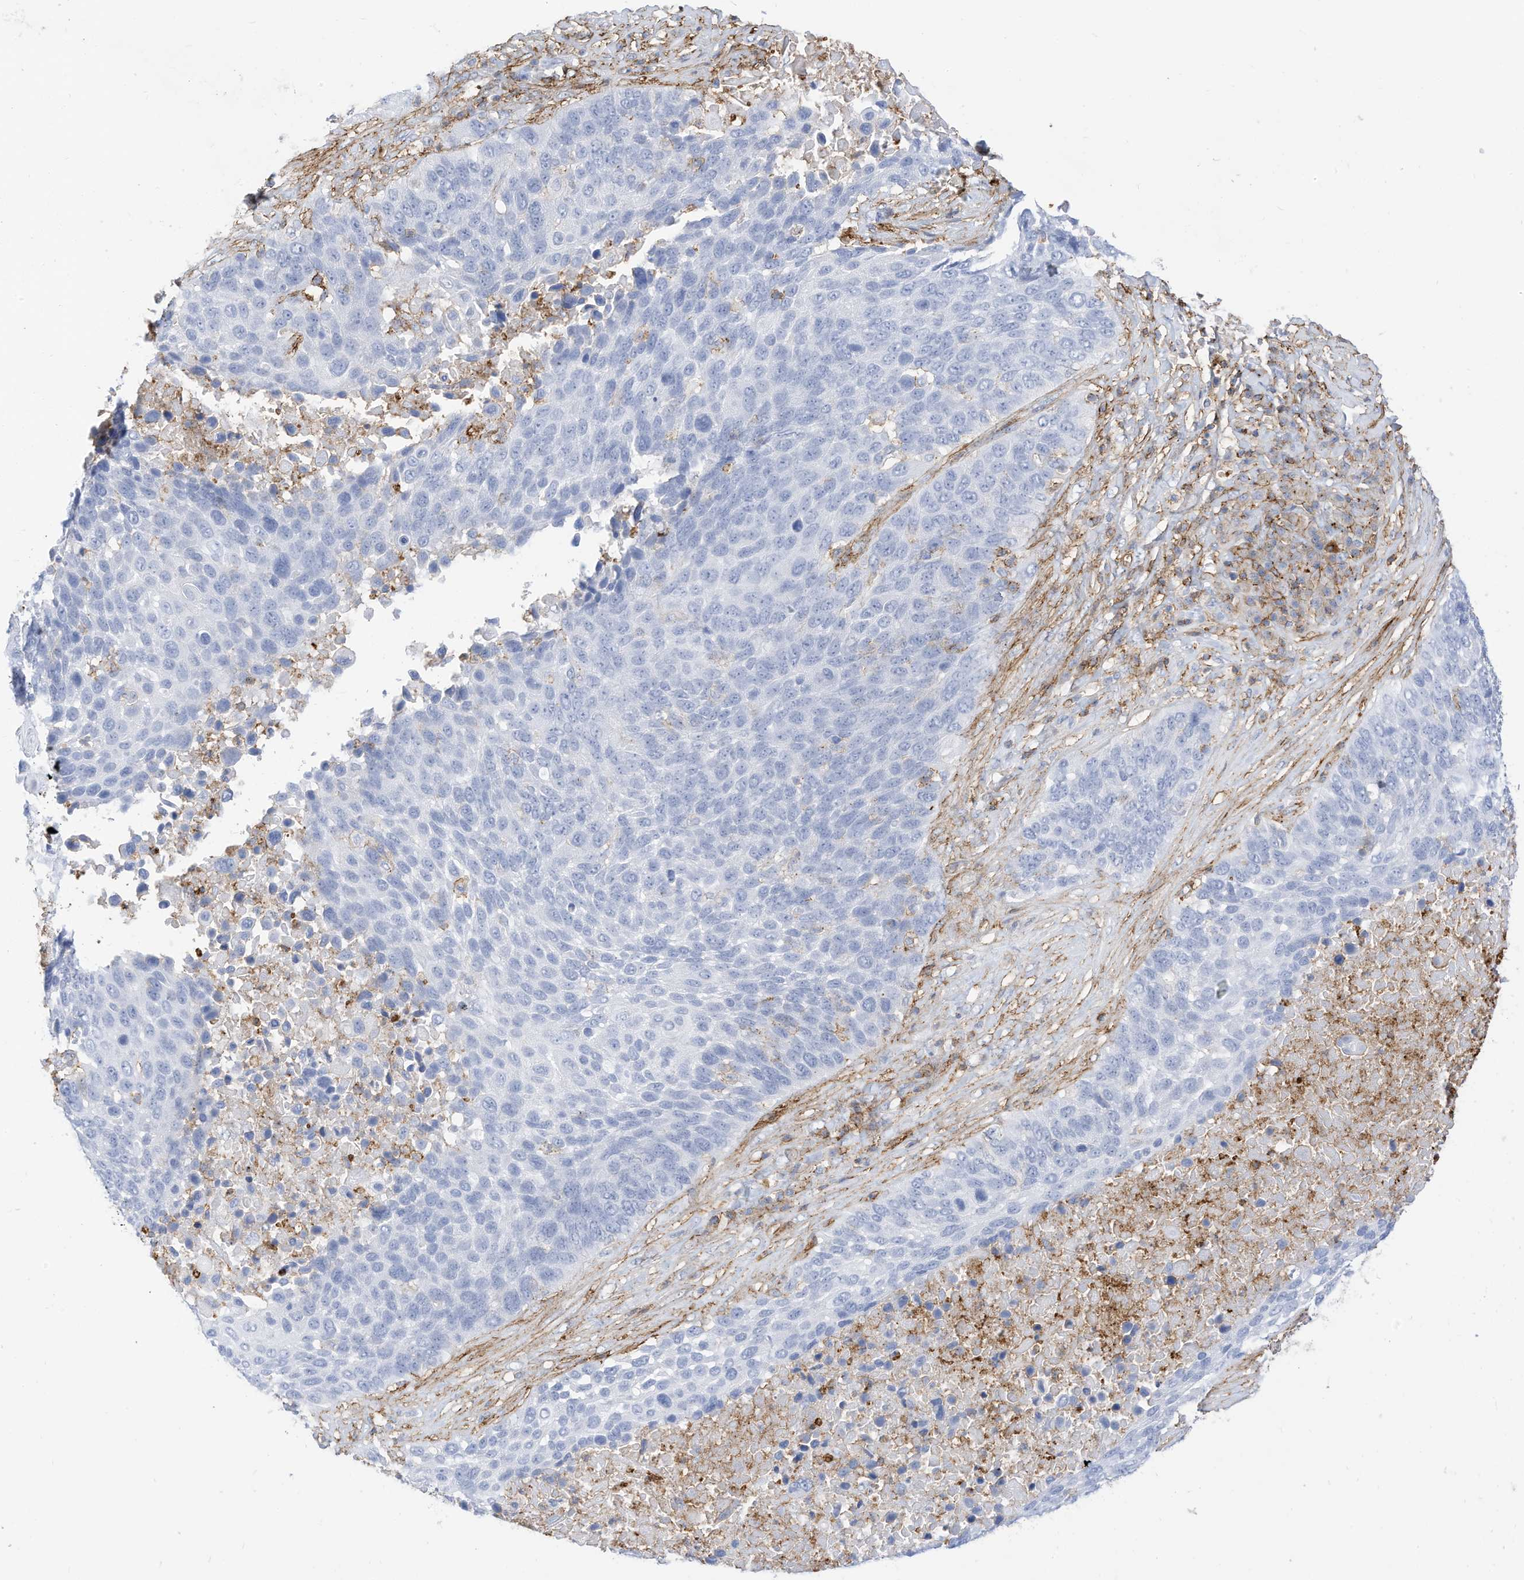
{"staining": {"intensity": "negative", "quantity": "none", "location": "none"}, "tissue": "lung cancer", "cell_type": "Tumor cells", "image_type": "cancer", "snomed": [{"axis": "morphology", "description": "Squamous cell carcinoma, NOS"}, {"axis": "topography", "description": "Lung"}], "caption": "A high-resolution micrograph shows immunohistochemistry staining of squamous cell carcinoma (lung), which exhibits no significant expression in tumor cells.", "gene": "TXNDC9", "patient": {"sex": "male", "age": 66}}